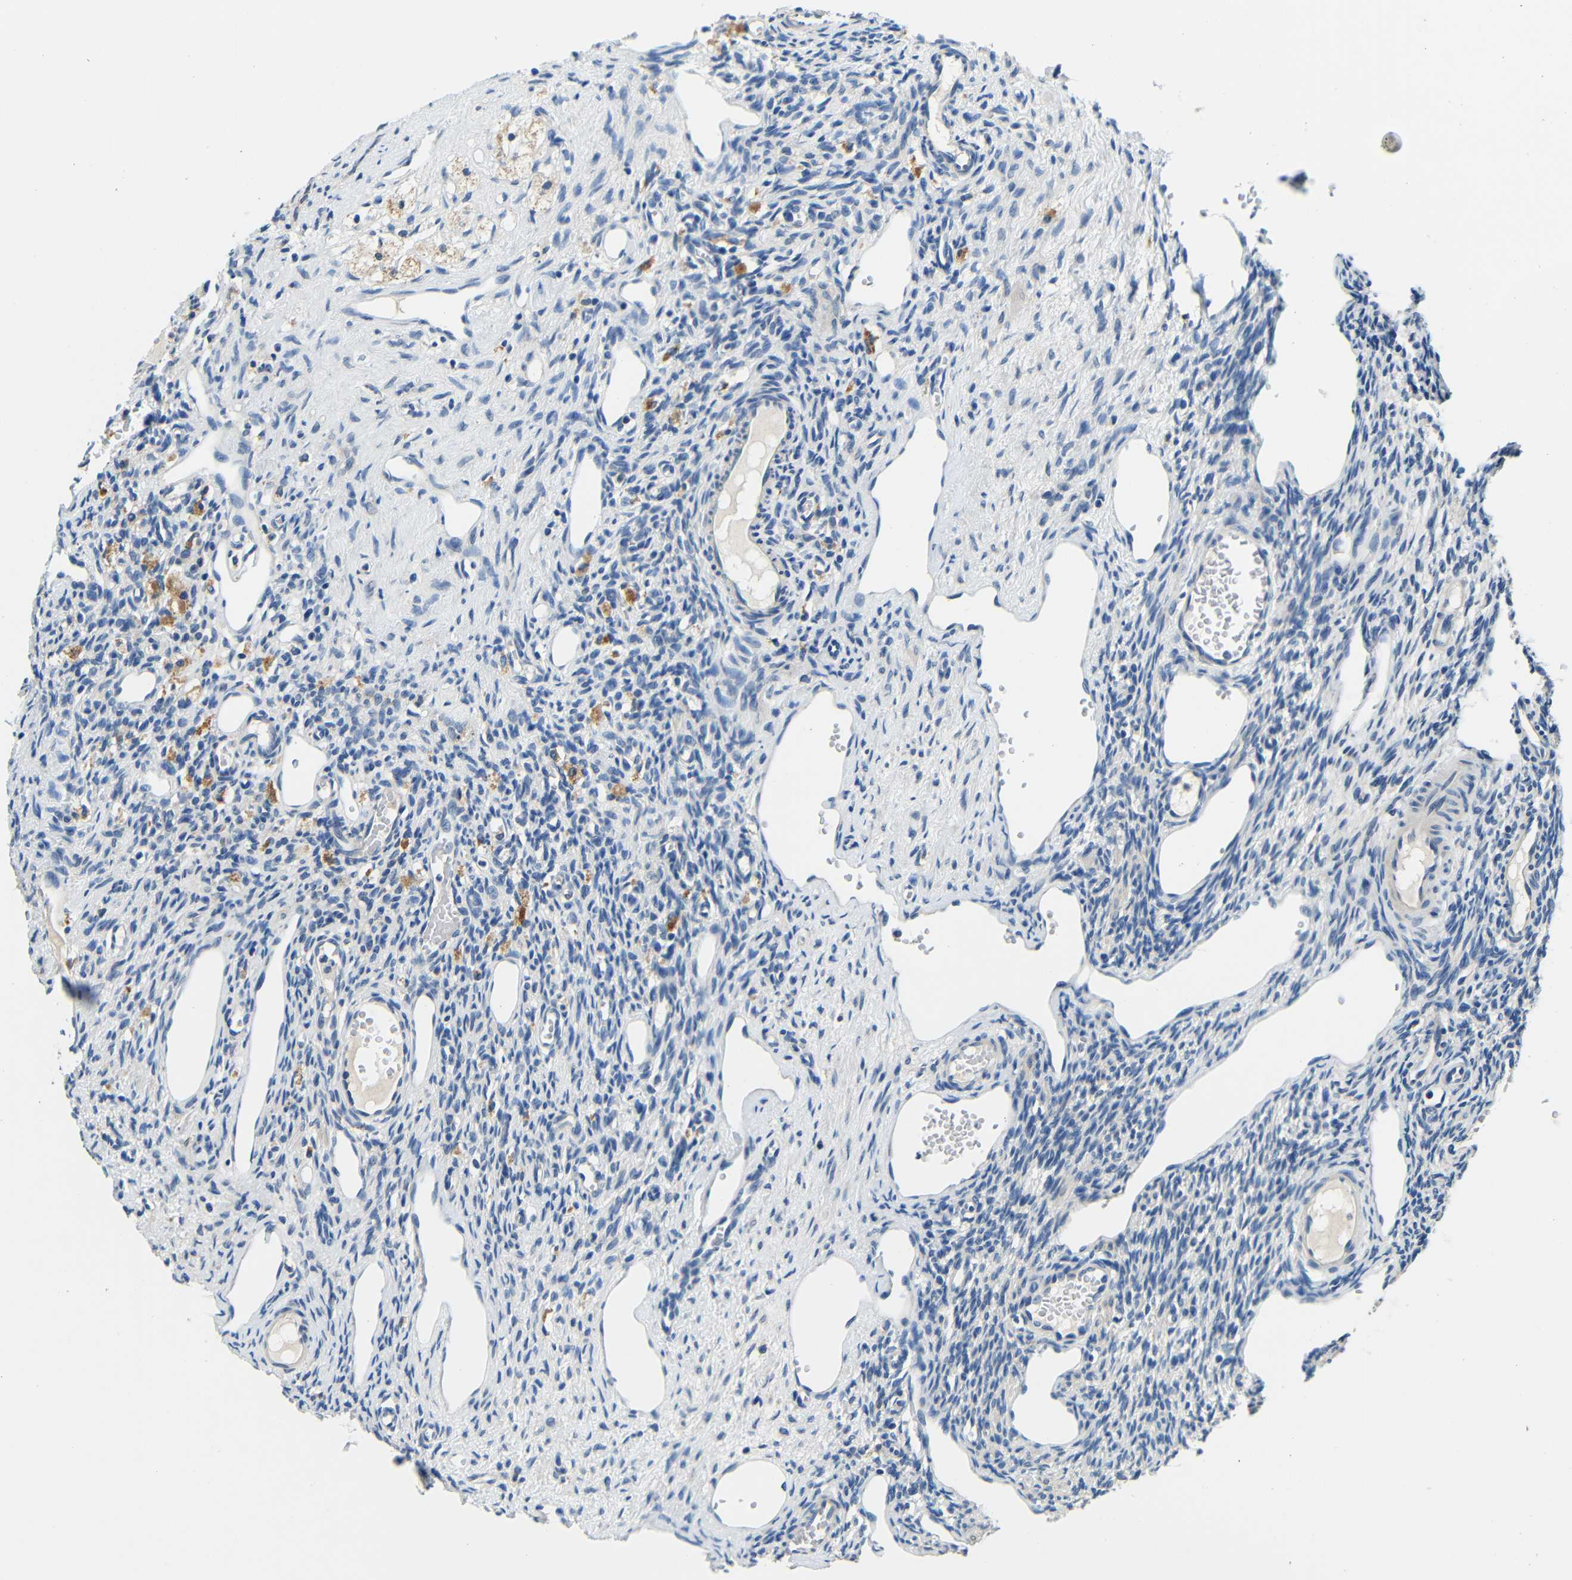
{"staining": {"intensity": "negative", "quantity": "none", "location": "none"}, "tissue": "ovary", "cell_type": "Ovarian stroma cells", "image_type": "normal", "snomed": [{"axis": "morphology", "description": "Normal tissue, NOS"}, {"axis": "topography", "description": "Ovary"}], "caption": "A histopathology image of human ovary is negative for staining in ovarian stroma cells.", "gene": "ADAP1", "patient": {"sex": "female", "age": 33}}